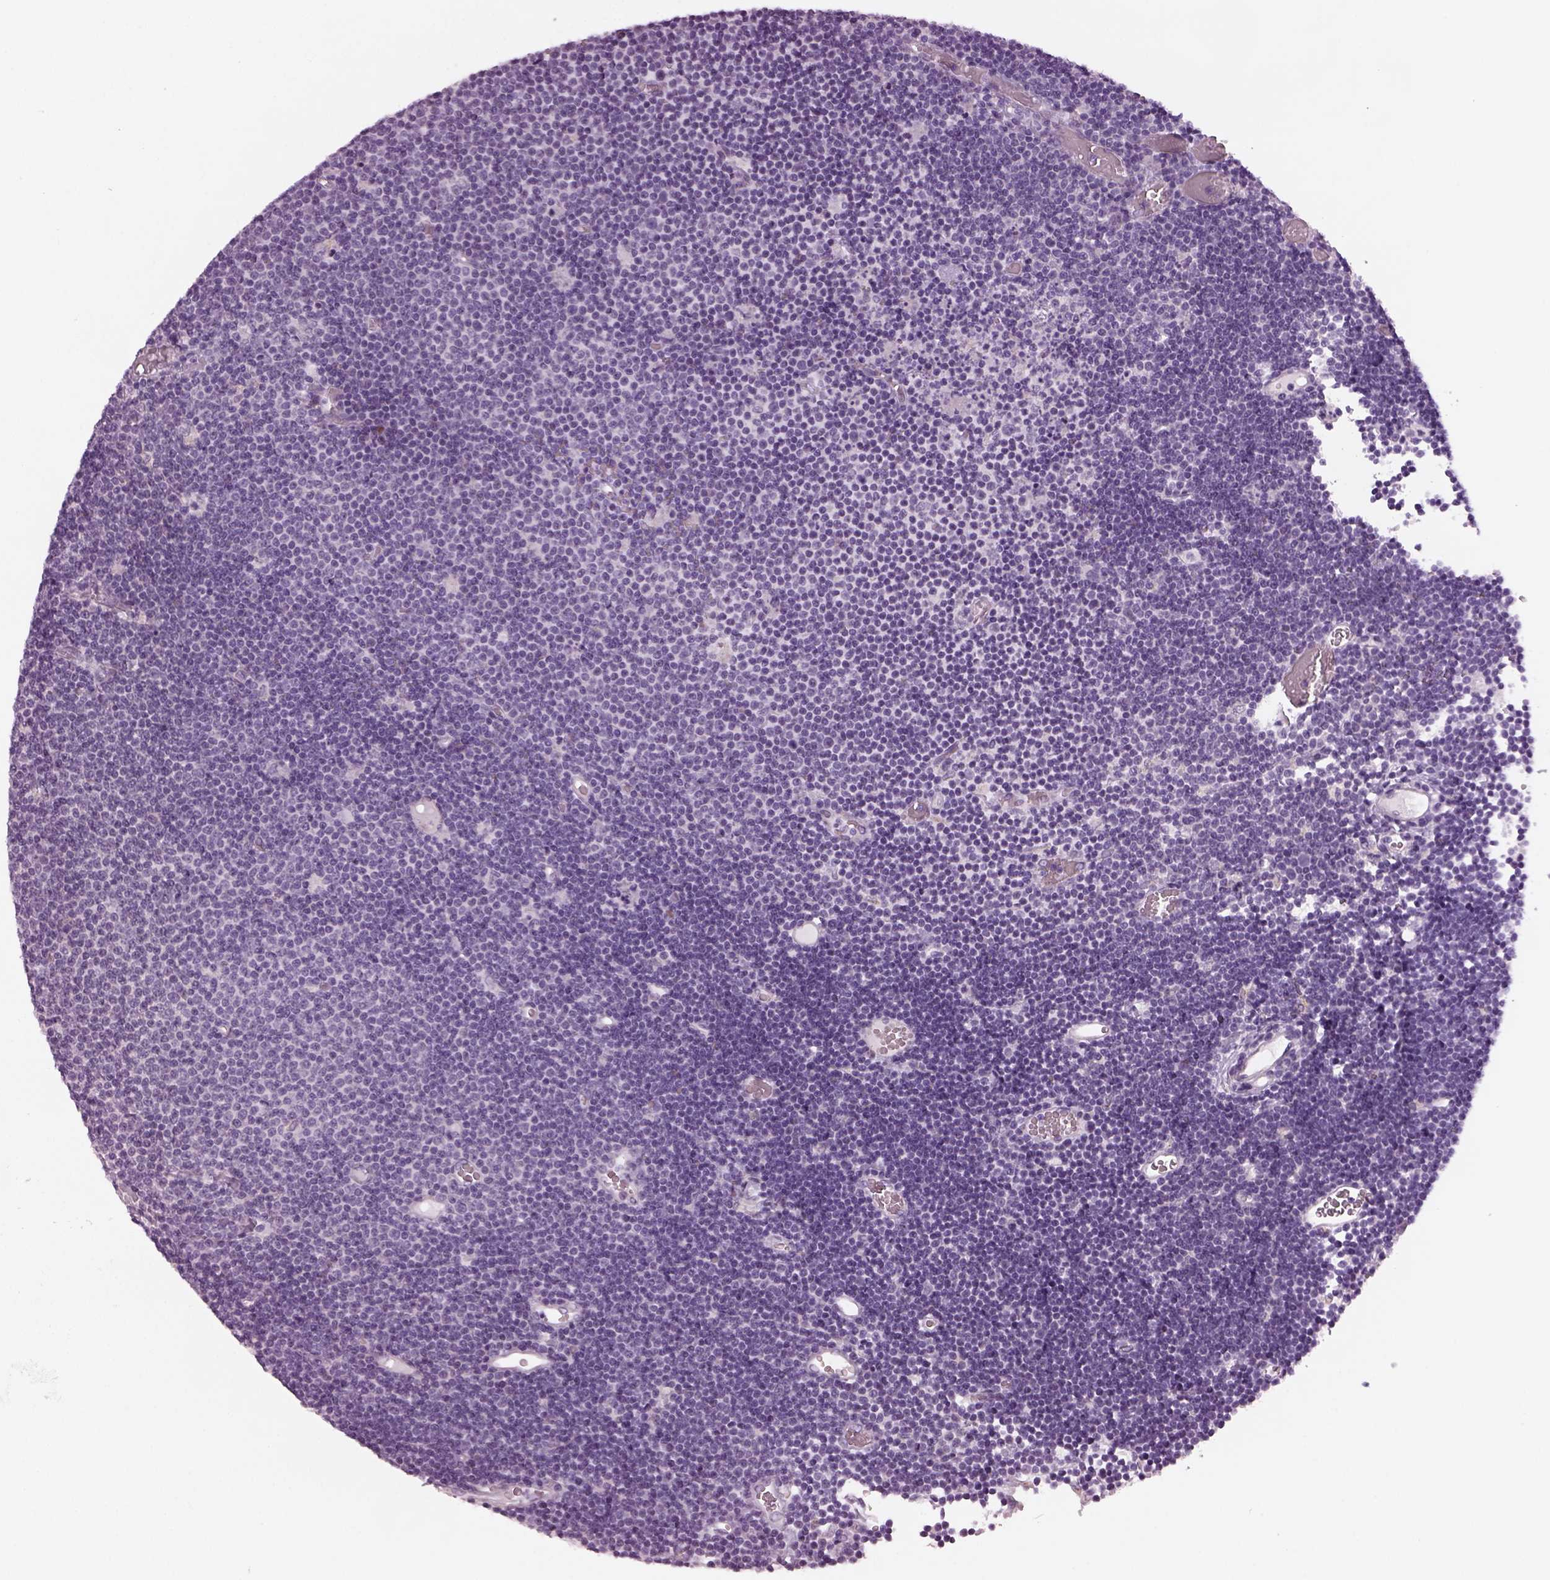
{"staining": {"intensity": "negative", "quantity": "none", "location": "none"}, "tissue": "lymphoma", "cell_type": "Tumor cells", "image_type": "cancer", "snomed": [{"axis": "morphology", "description": "Malignant lymphoma, non-Hodgkin's type, Low grade"}, {"axis": "topography", "description": "Brain"}], "caption": "There is no significant staining in tumor cells of malignant lymphoma, non-Hodgkin's type (low-grade).", "gene": "PRR9", "patient": {"sex": "female", "age": 66}}